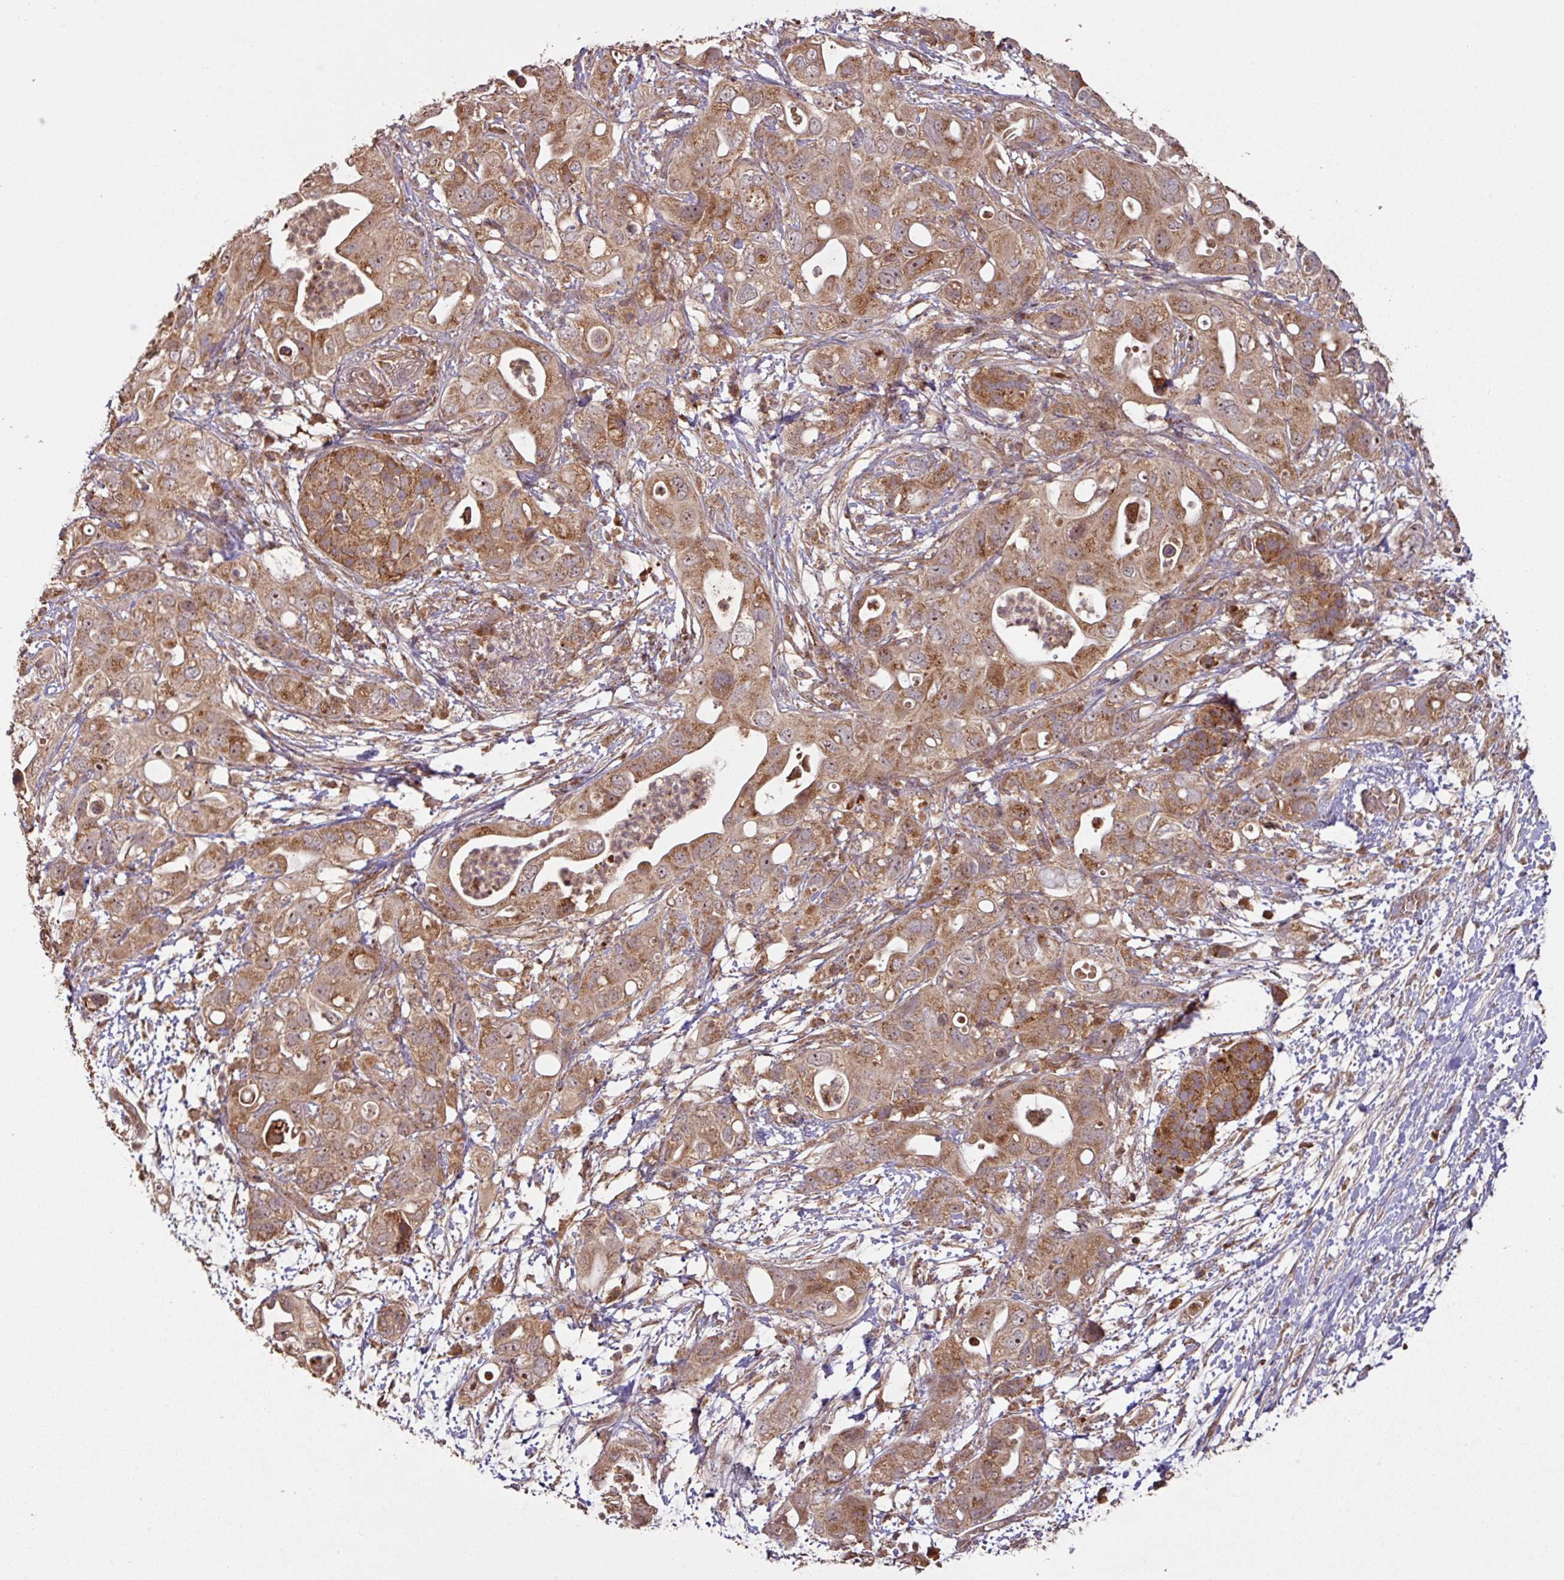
{"staining": {"intensity": "strong", "quantity": ">75%", "location": "cytoplasmic/membranous,nuclear"}, "tissue": "pancreatic cancer", "cell_type": "Tumor cells", "image_type": "cancer", "snomed": [{"axis": "morphology", "description": "Adenocarcinoma, NOS"}, {"axis": "topography", "description": "Pancreas"}], "caption": "Human adenocarcinoma (pancreatic) stained with a protein marker exhibits strong staining in tumor cells.", "gene": "MRRF", "patient": {"sex": "female", "age": 72}}